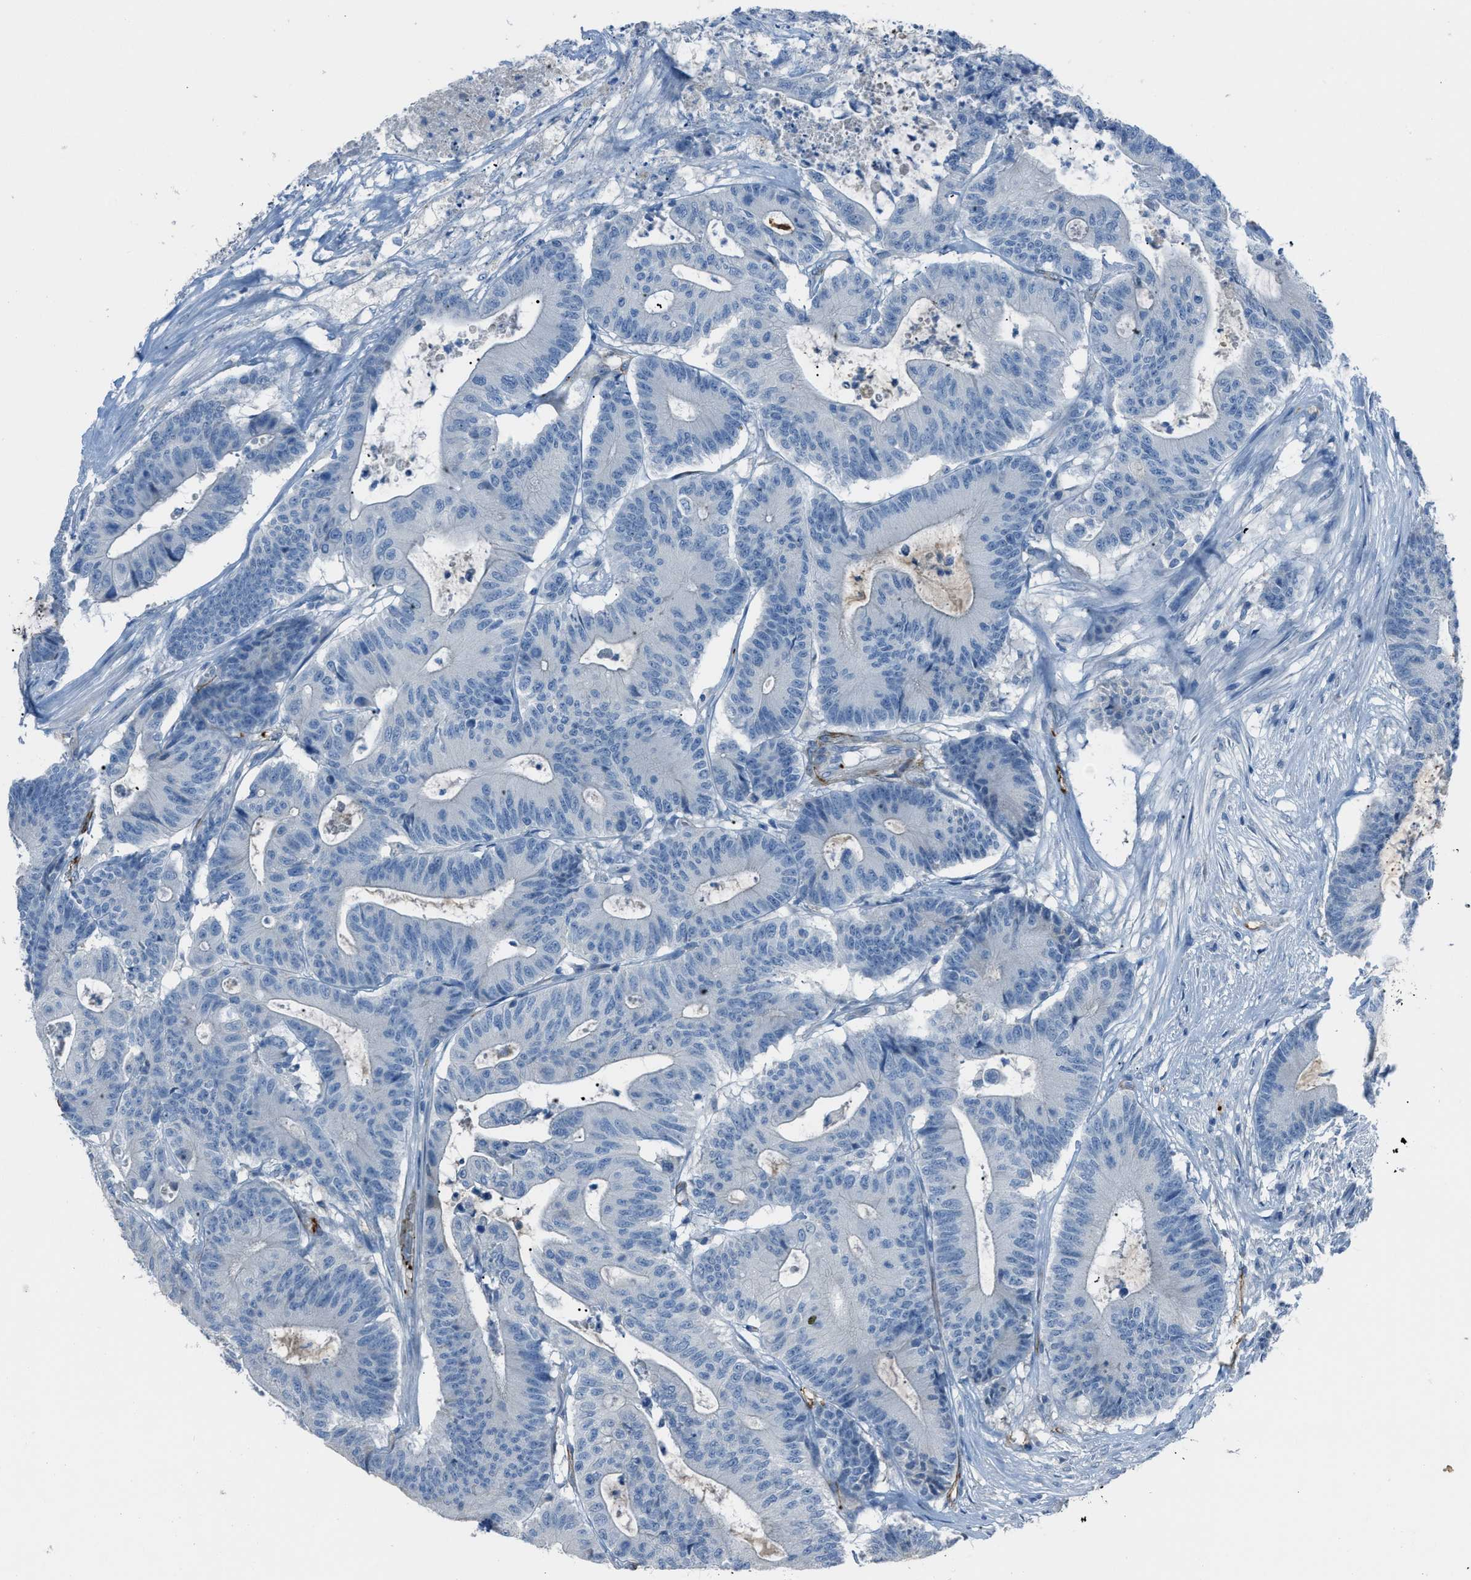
{"staining": {"intensity": "negative", "quantity": "none", "location": "none"}, "tissue": "colorectal cancer", "cell_type": "Tumor cells", "image_type": "cancer", "snomed": [{"axis": "morphology", "description": "Adenocarcinoma, NOS"}, {"axis": "topography", "description": "Colon"}], "caption": "This is an immunohistochemistry (IHC) photomicrograph of human colorectal cancer (adenocarcinoma). There is no expression in tumor cells.", "gene": "SLC22A15", "patient": {"sex": "female", "age": 84}}